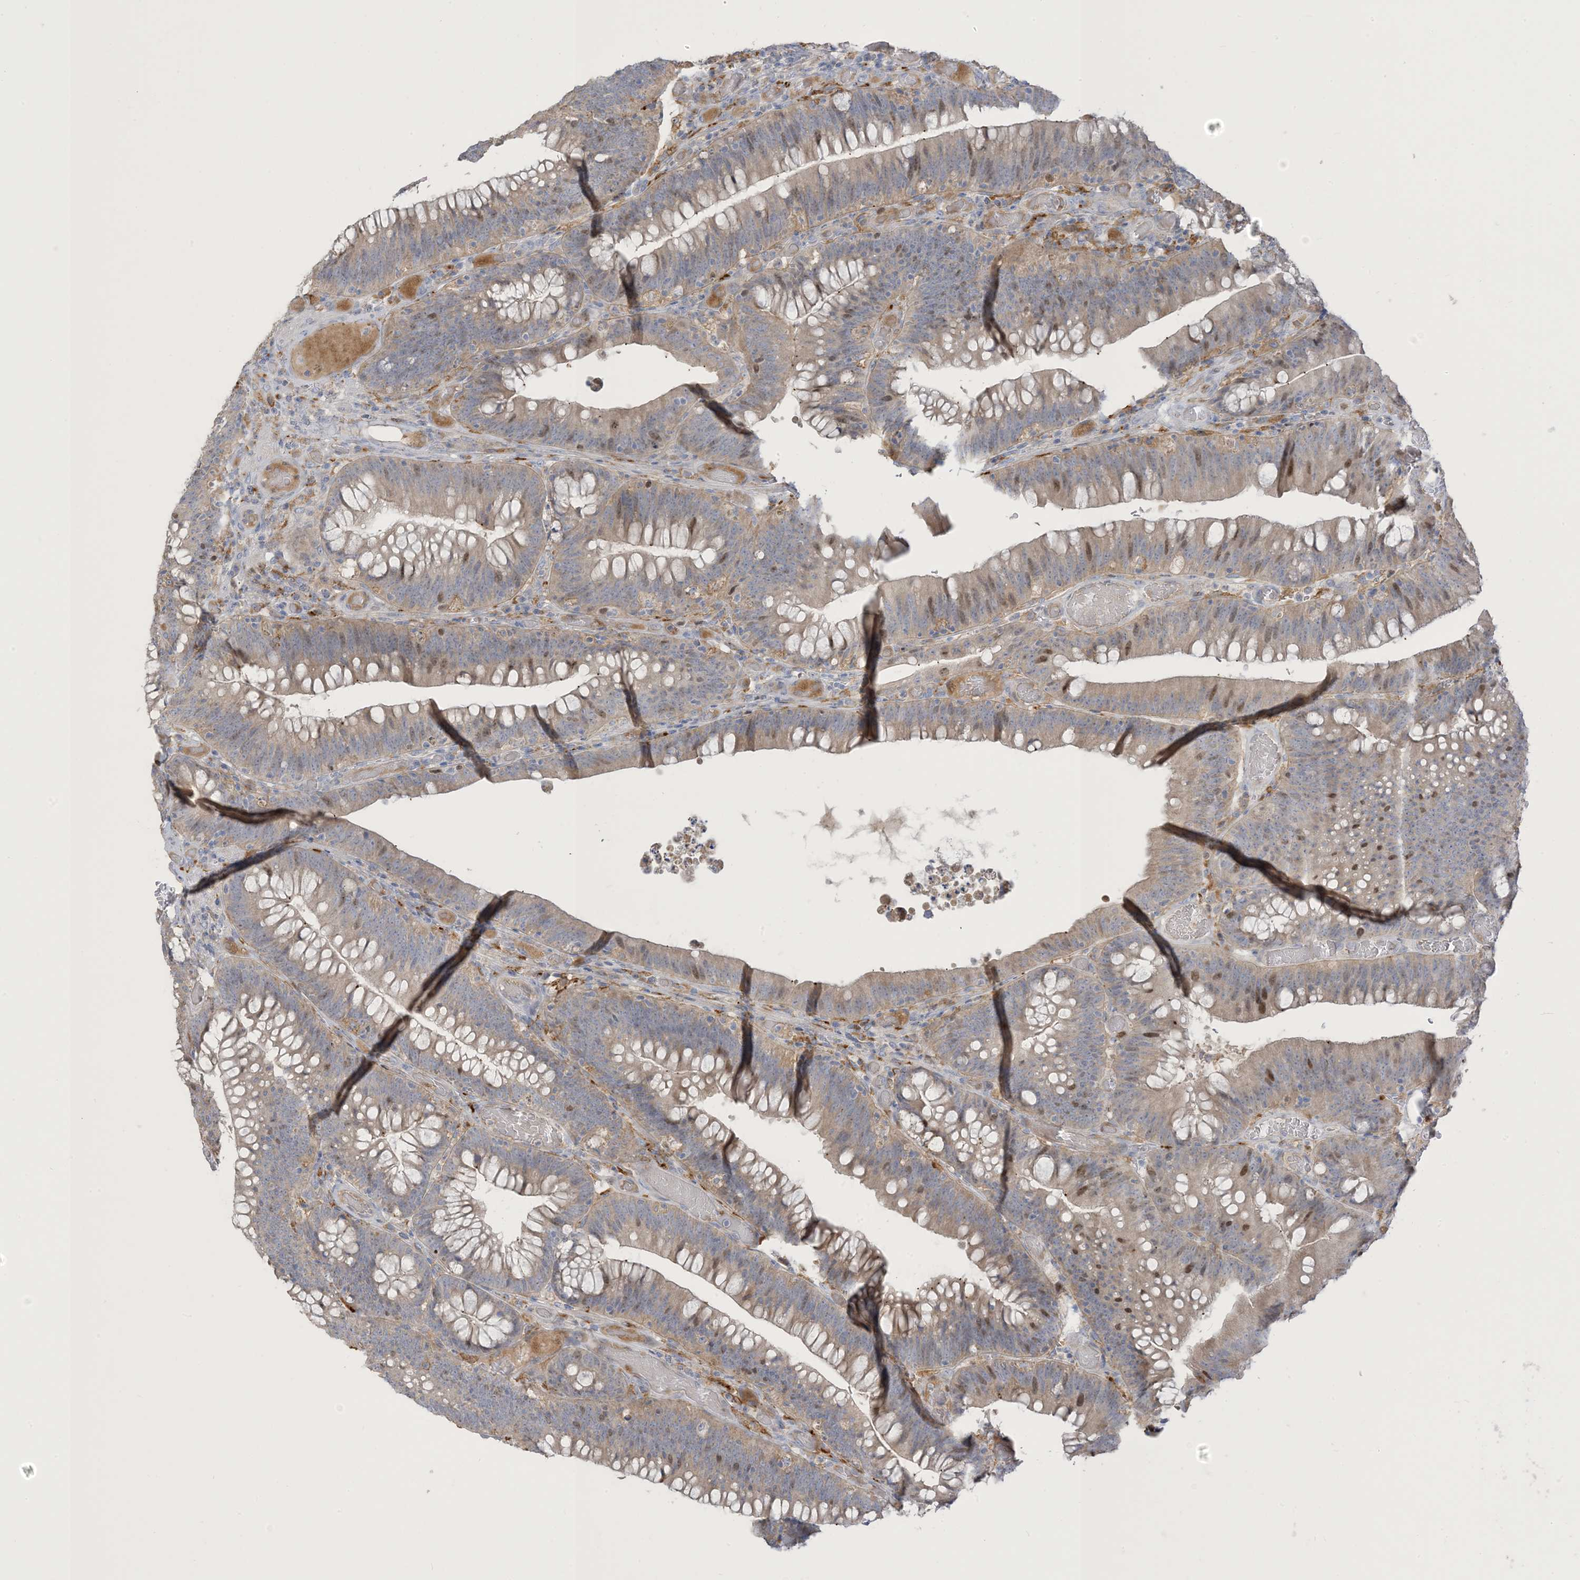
{"staining": {"intensity": "moderate", "quantity": "<25%", "location": "nuclear"}, "tissue": "colorectal cancer", "cell_type": "Tumor cells", "image_type": "cancer", "snomed": [{"axis": "morphology", "description": "Normal tissue, NOS"}, {"axis": "topography", "description": "Colon"}], "caption": "This image reveals colorectal cancer stained with immunohistochemistry (IHC) to label a protein in brown. The nuclear of tumor cells show moderate positivity for the protein. Nuclei are counter-stained blue.", "gene": "PEAR1", "patient": {"sex": "female", "age": 82}}